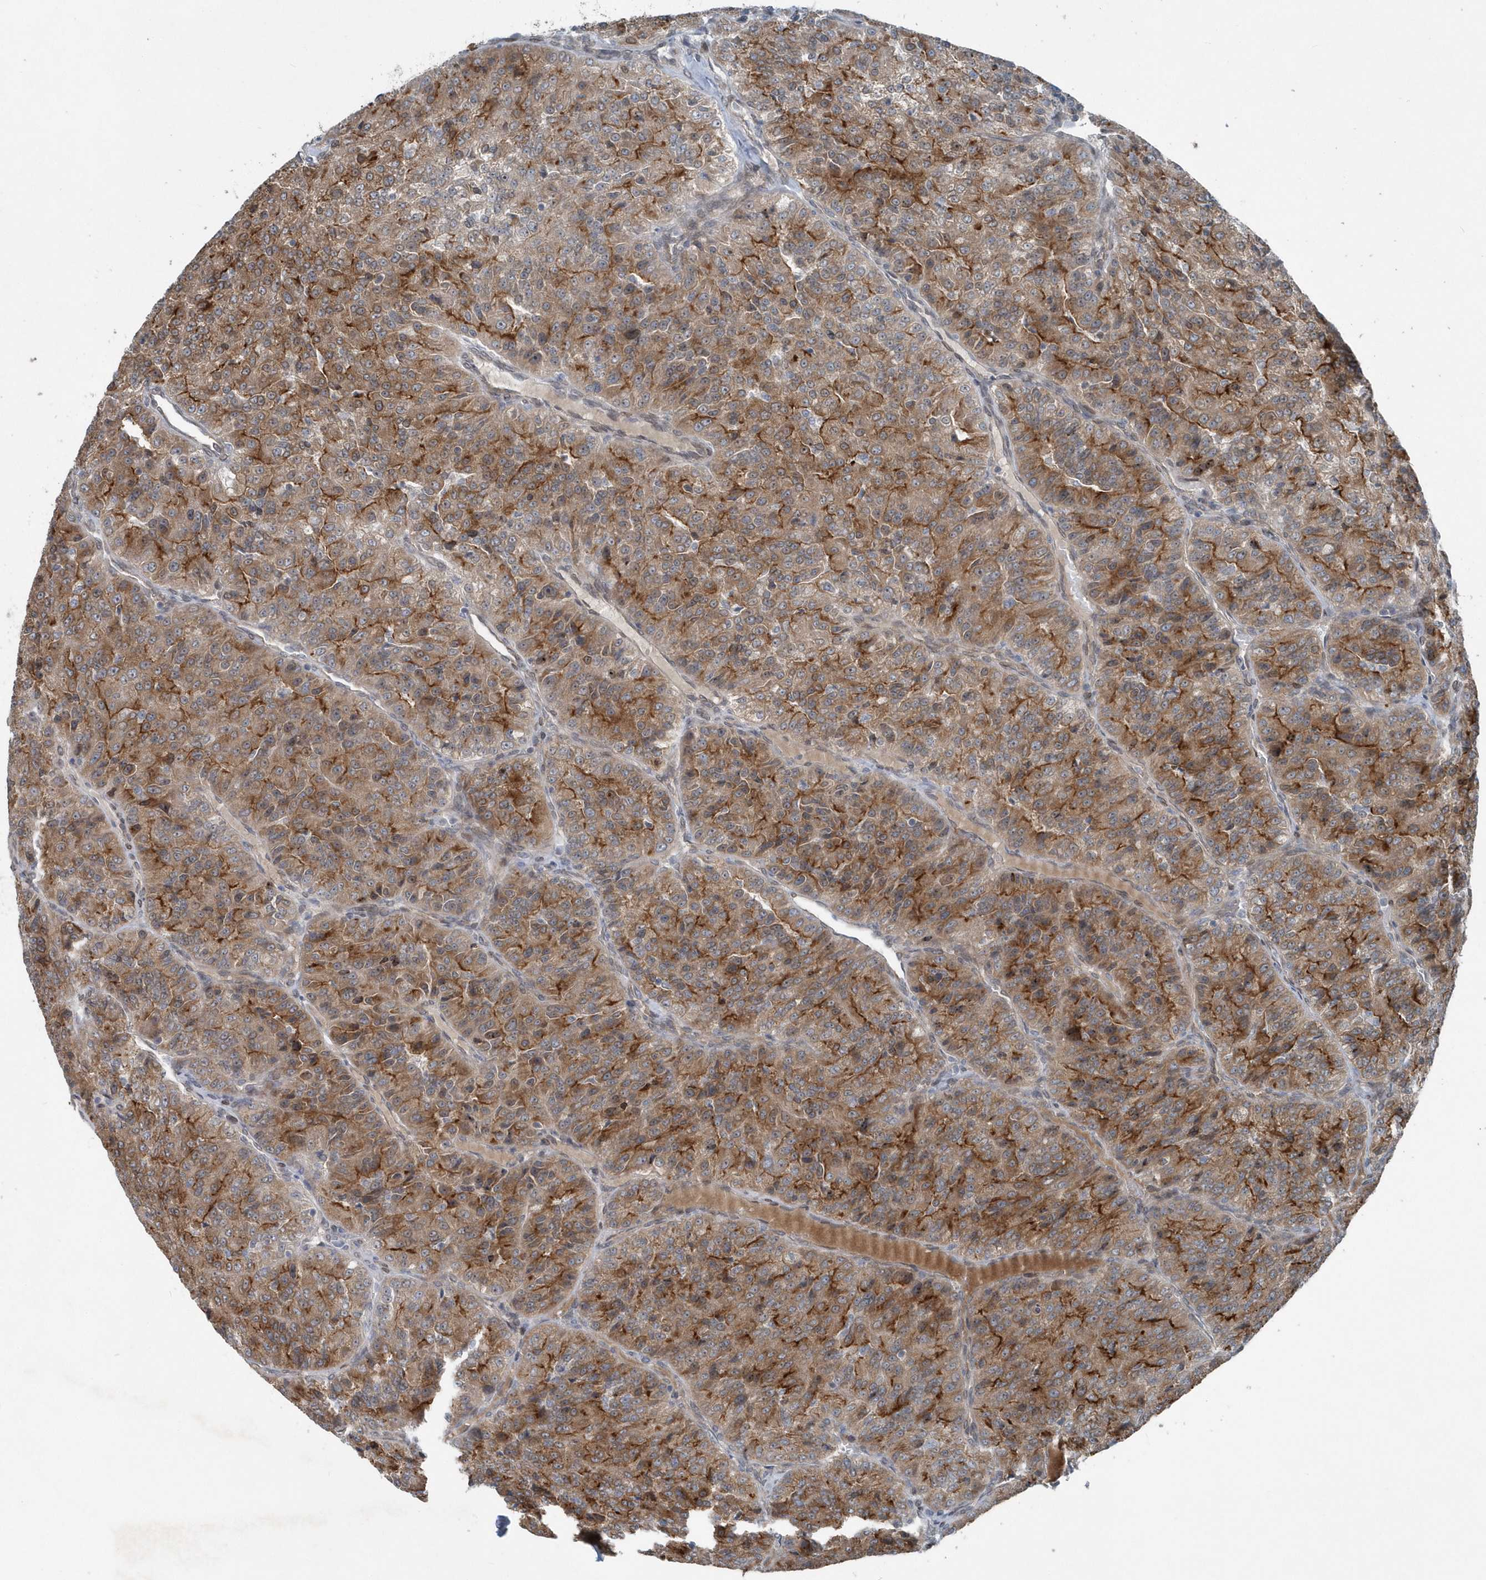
{"staining": {"intensity": "moderate", "quantity": ">75%", "location": "cytoplasmic/membranous"}, "tissue": "renal cancer", "cell_type": "Tumor cells", "image_type": "cancer", "snomed": [{"axis": "morphology", "description": "Adenocarcinoma, NOS"}, {"axis": "topography", "description": "Kidney"}], "caption": "Tumor cells exhibit medium levels of moderate cytoplasmic/membranous staining in approximately >75% of cells in human renal cancer (adenocarcinoma). (brown staining indicates protein expression, while blue staining denotes nuclei).", "gene": "MCC", "patient": {"sex": "female", "age": 63}}